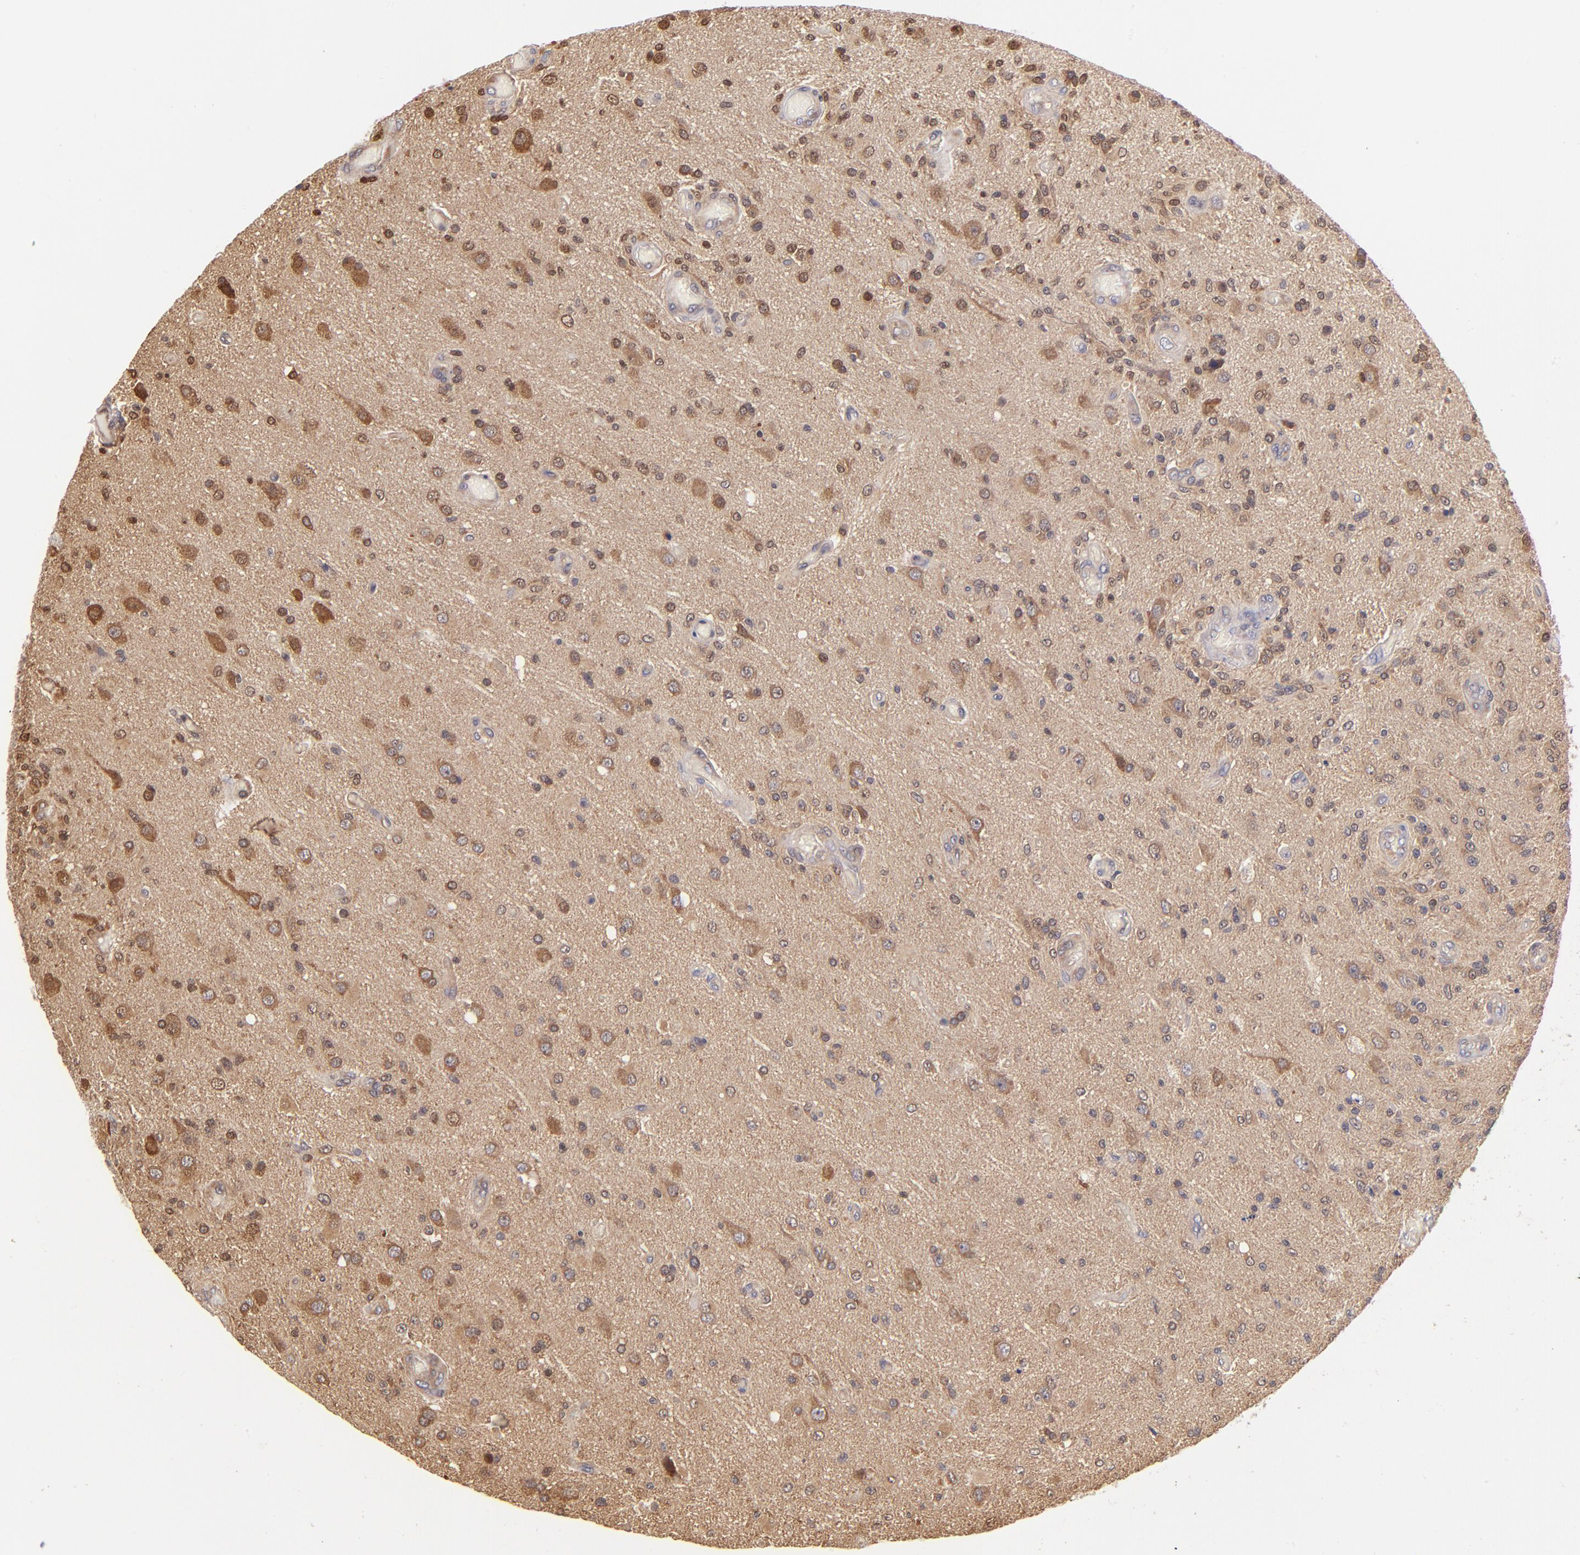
{"staining": {"intensity": "moderate", "quantity": "25%-75%", "location": "cytoplasmic/membranous,nuclear"}, "tissue": "glioma", "cell_type": "Tumor cells", "image_type": "cancer", "snomed": [{"axis": "morphology", "description": "Normal tissue, NOS"}, {"axis": "morphology", "description": "Glioma, malignant, High grade"}, {"axis": "topography", "description": "Cerebral cortex"}], "caption": "Brown immunohistochemical staining in glioma demonstrates moderate cytoplasmic/membranous and nuclear staining in approximately 25%-75% of tumor cells. (IHC, brightfield microscopy, high magnification).", "gene": "YWHAB", "patient": {"sex": "male", "age": 77}}